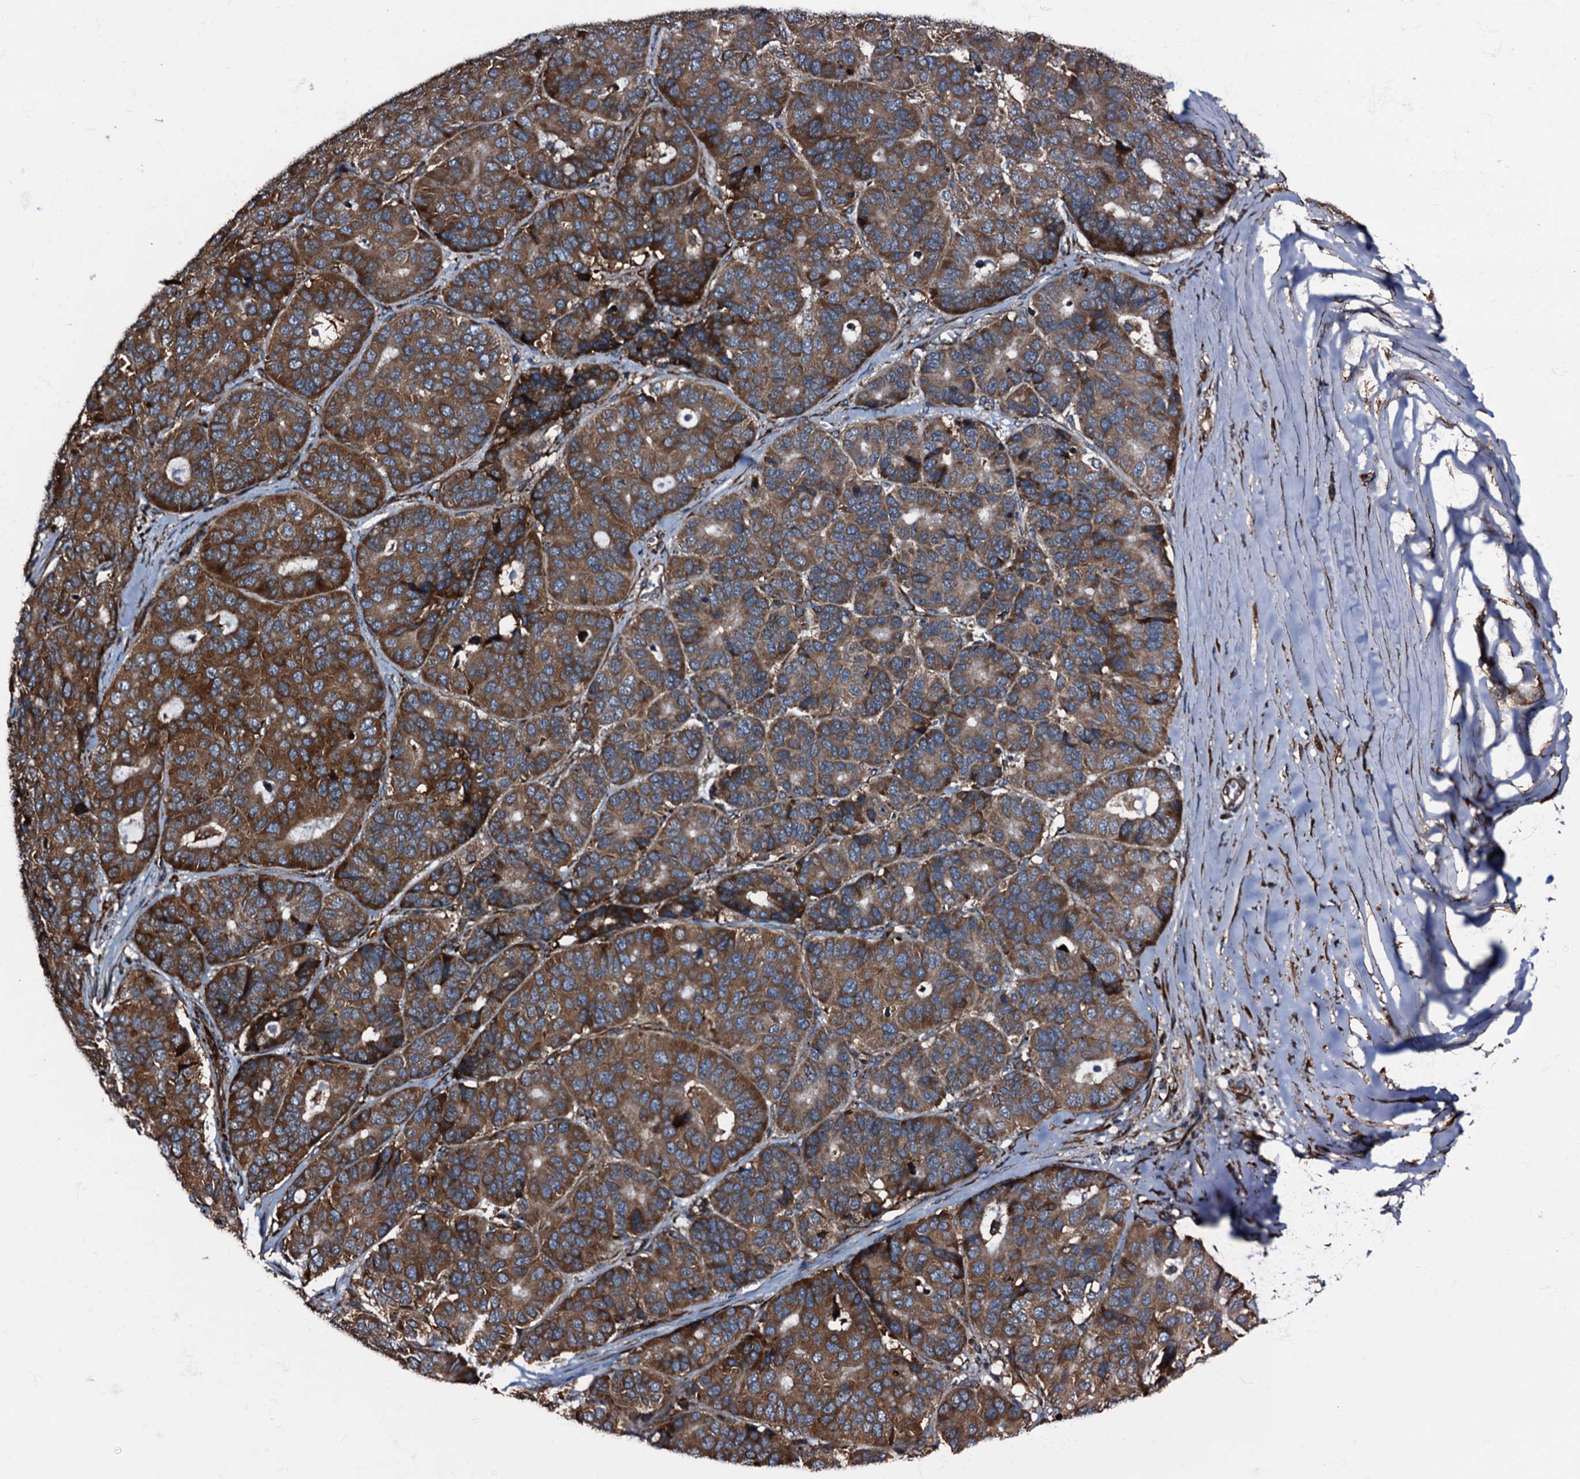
{"staining": {"intensity": "strong", "quantity": ">75%", "location": "cytoplasmic/membranous"}, "tissue": "pancreatic cancer", "cell_type": "Tumor cells", "image_type": "cancer", "snomed": [{"axis": "morphology", "description": "Adenocarcinoma, NOS"}, {"axis": "topography", "description": "Pancreas"}], "caption": "The immunohistochemical stain shows strong cytoplasmic/membranous expression in tumor cells of pancreatic adenocarcinoma tissue.", "gene": "ATP2C1", "patient": {"sex": "male", "age": 50}}